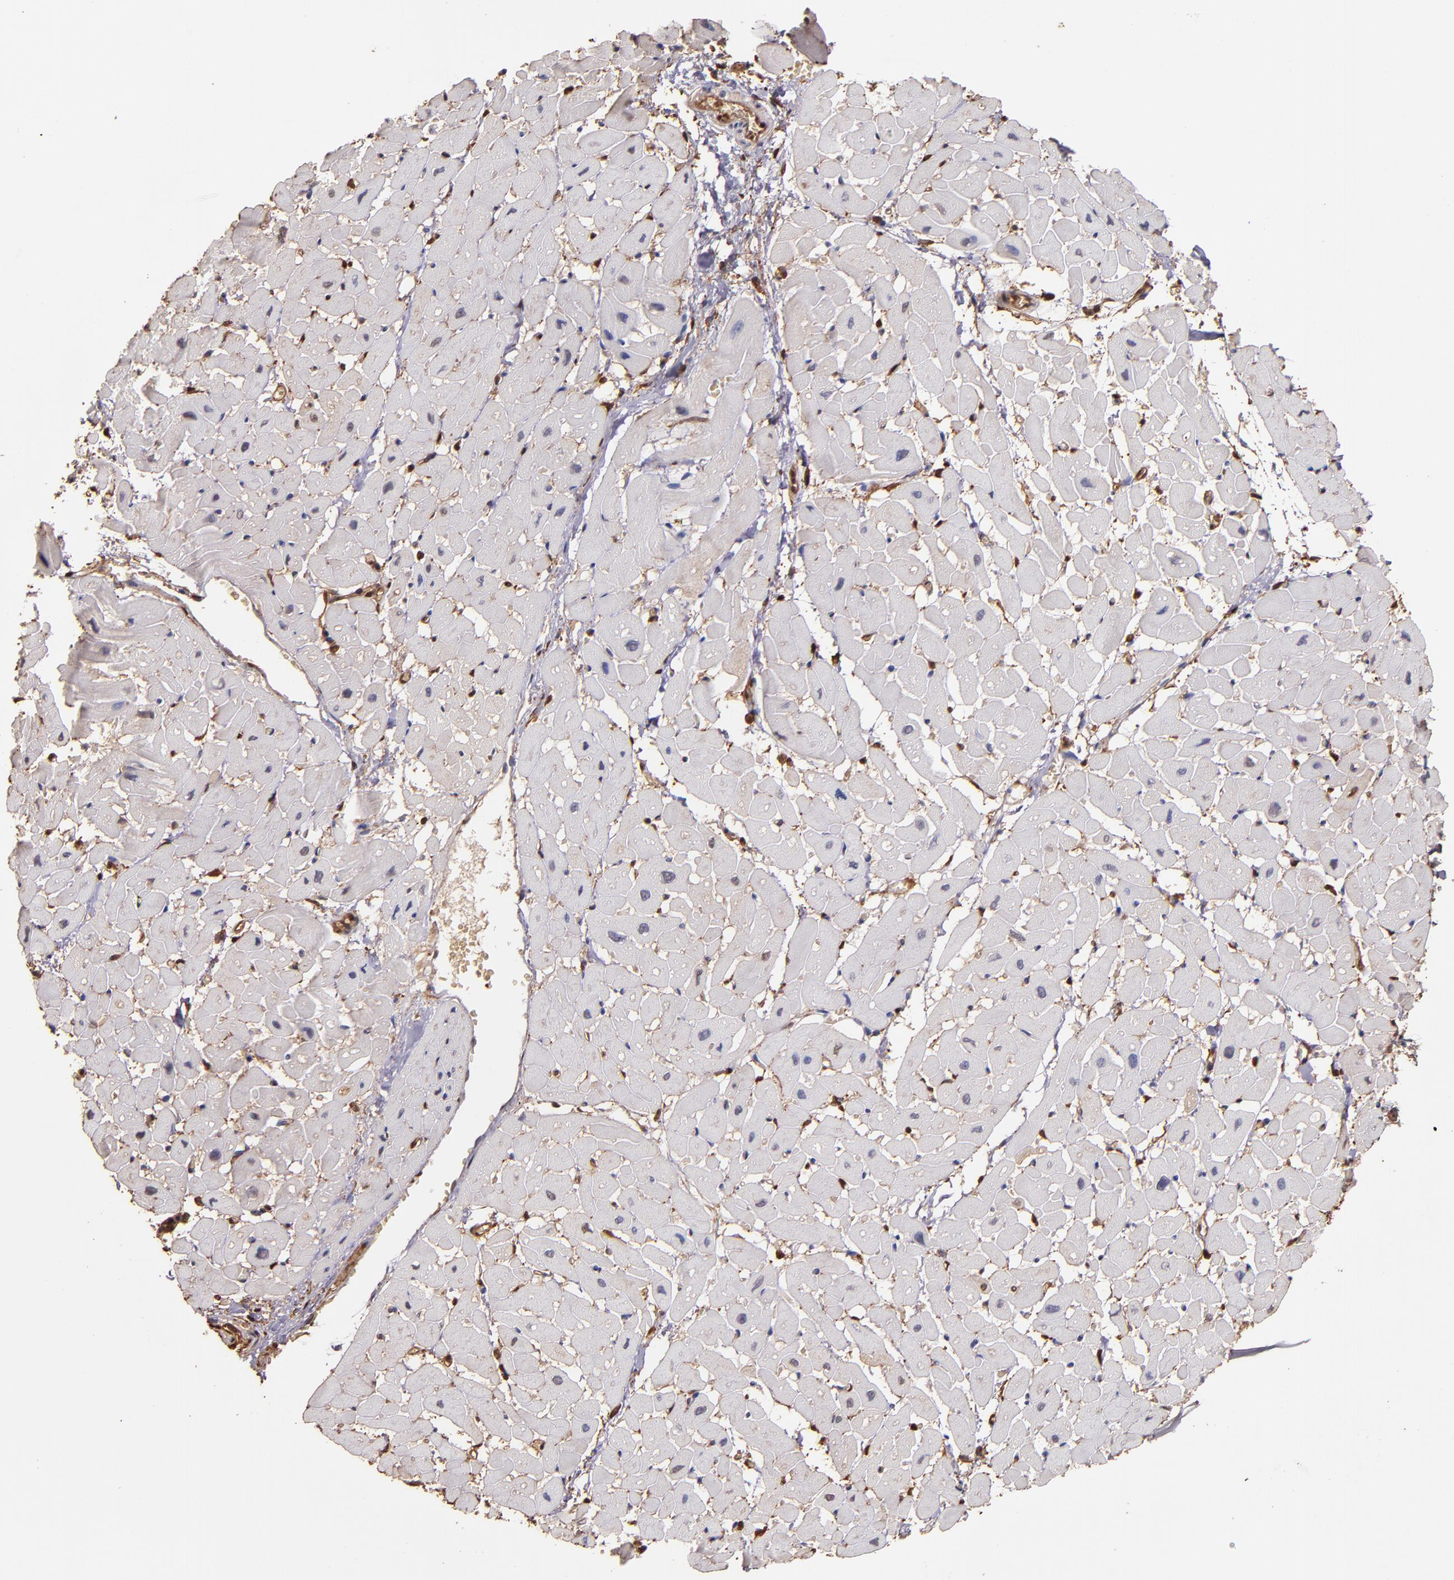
{"staining": {"intensity": "negative", "quantity": "none", "location": "none"}, "tissue": "heart muscle", "cell_type": "Cardiomyocytes", "image_type": "normal", "snomed": [{"axis": "morphology", "description": "Normal tissue, NOS"}, {"axis": "topography", "description": "Heart"}], "caption": "IHC image of unremarkable heart muscle stained for a protein (brown), which demonstrates no staining in cardiomyocytes. The staining was performed using DAB (3,3'-diaminobenzidine) to visualize the protein expression in brown, while the nuclei were stained in blue with hematoxylin (Magnification: 20x).", "gene": "S100A6", "patient": {"sex": "male", "age": 45}}